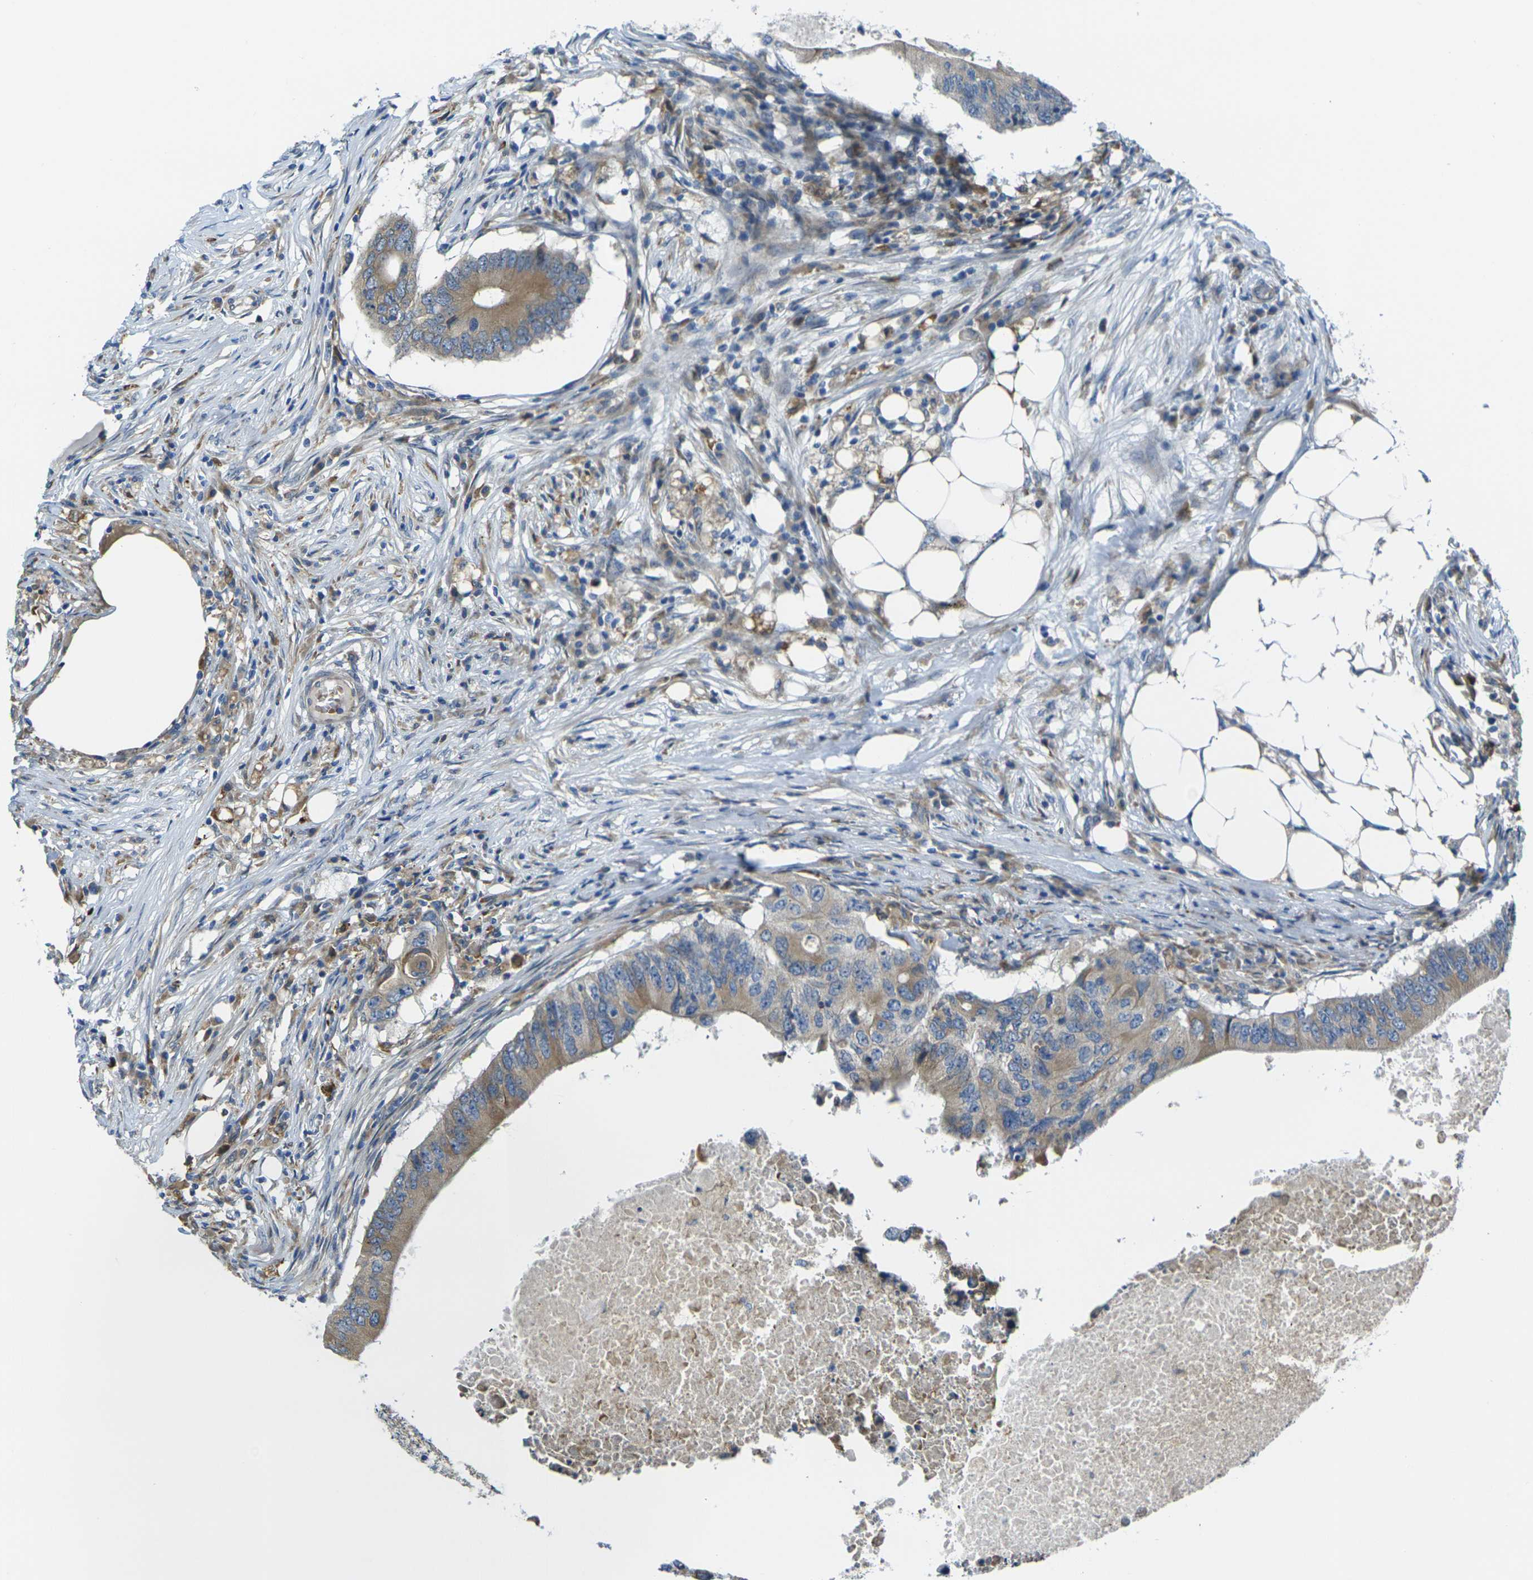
{"staining": {"intensity": "moderate", "quantity": ">75%", "location": "cytoplasmic/membranous"}, "tissue": "colorectal cancer", "cell_type": "Tumor cells", "image_type": "cancer", "snomed": [{"axis": "morphology", "description": "Adenocarcinoma, NOS"}, {"axis": "topography", "description": "Colon"}], "caption": "A medium amount of moderate cytoplasmic/membranous positivity is seen in about >75% of tumor cells in colorectal cancer tissue.", "gene": "FZD1", "patient": {"sex": "male", "age": 71}}